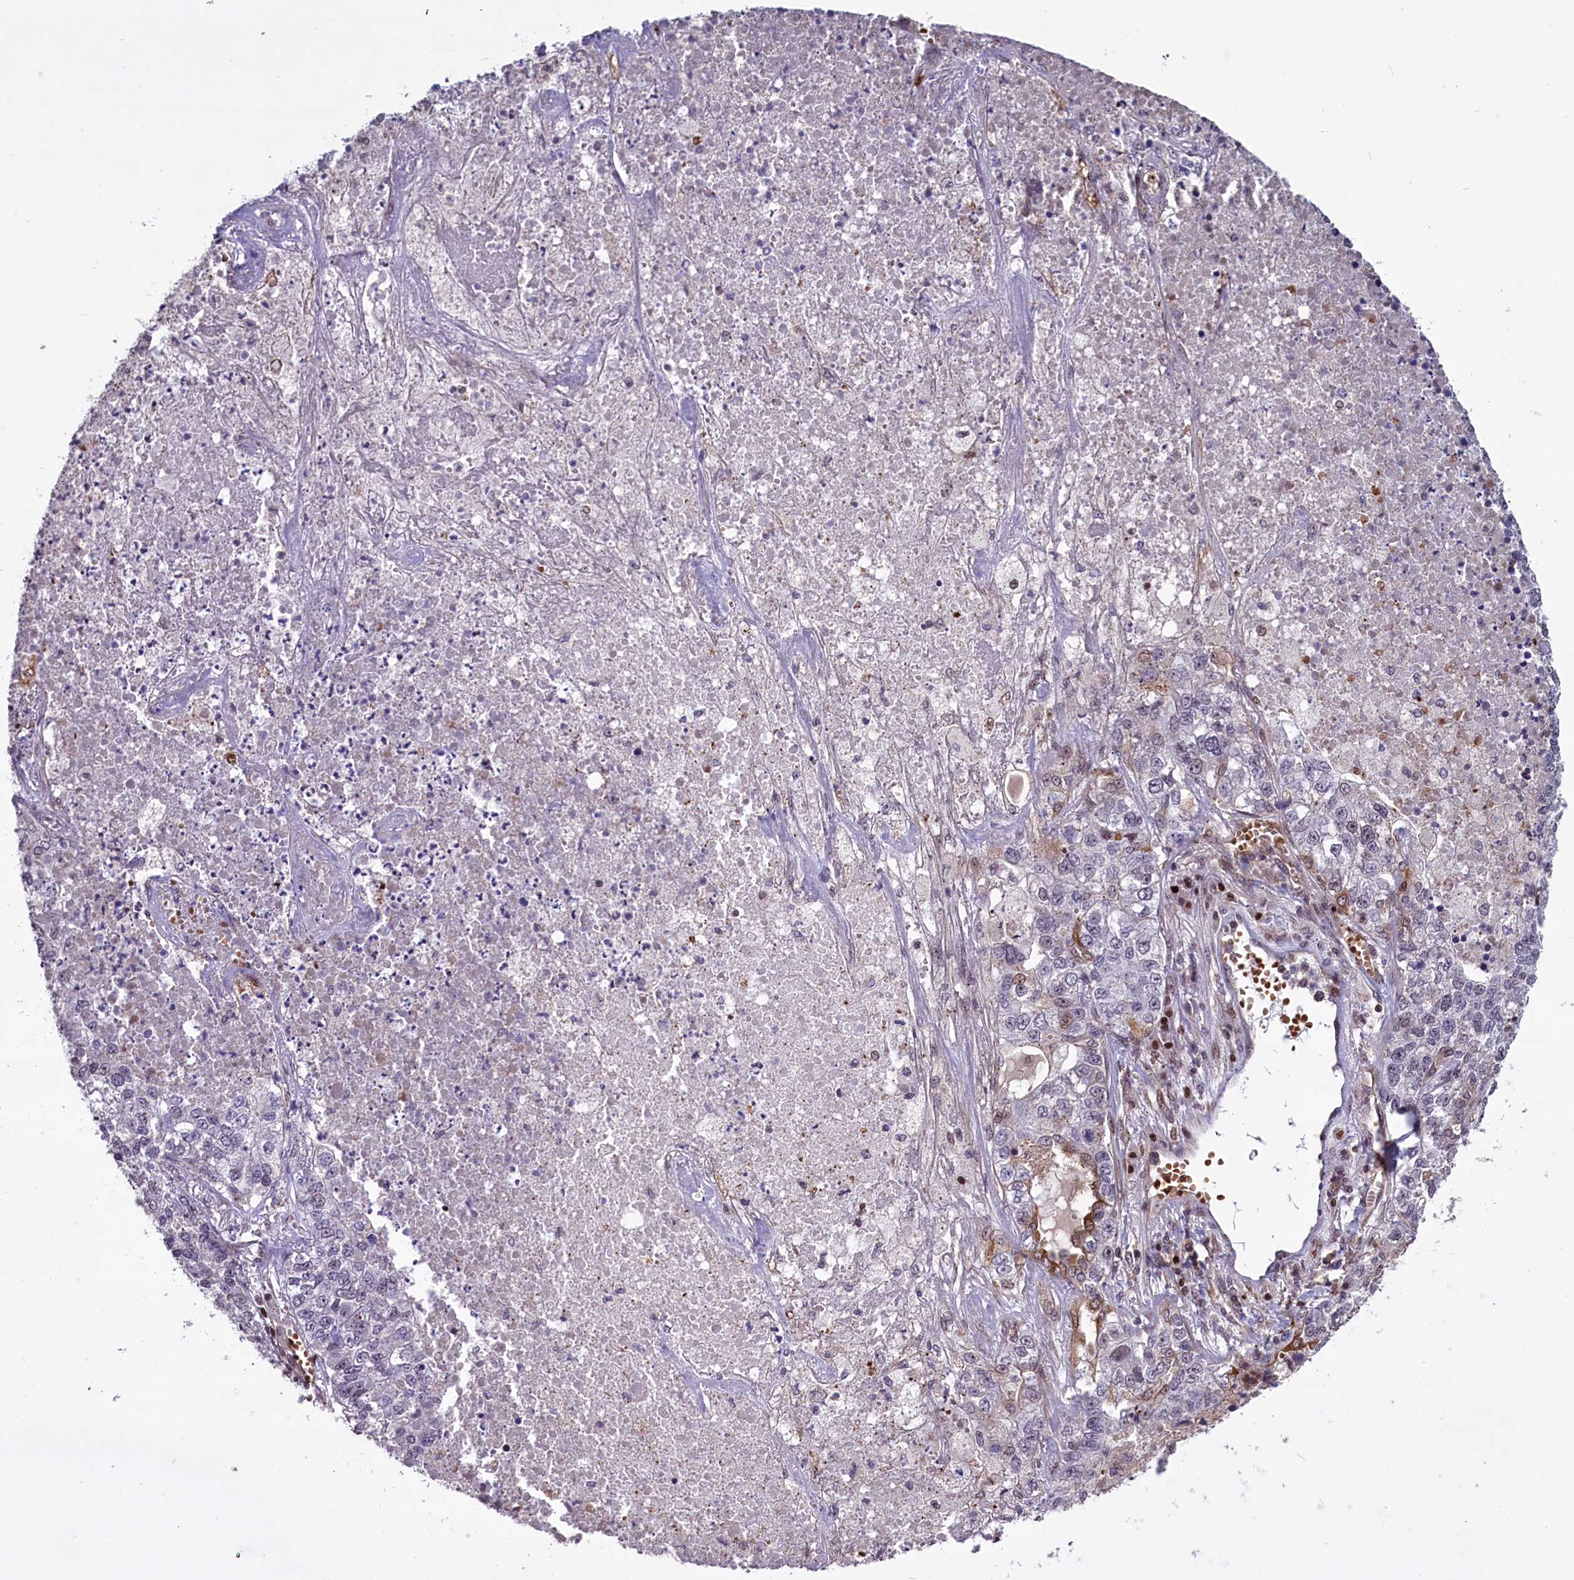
{"staining": {"intensity": "negative", "quantity": "none", "location": "none"}, "tissue": "lung cancer", "cell_type": "Tumor cells", "image_type": "cancer", "snomed": [{"axis": "morphology", "description": "Adenocarcinoma, NOS"}, {"axis": "topography", "description": "Lung"}], "caption": "Adenocarcinoma (lung) stained for a protein using IHC demonstrates no staining tumor cells.", "gene": "SHFL", "patient": {"sex": "male", "age": 49}}